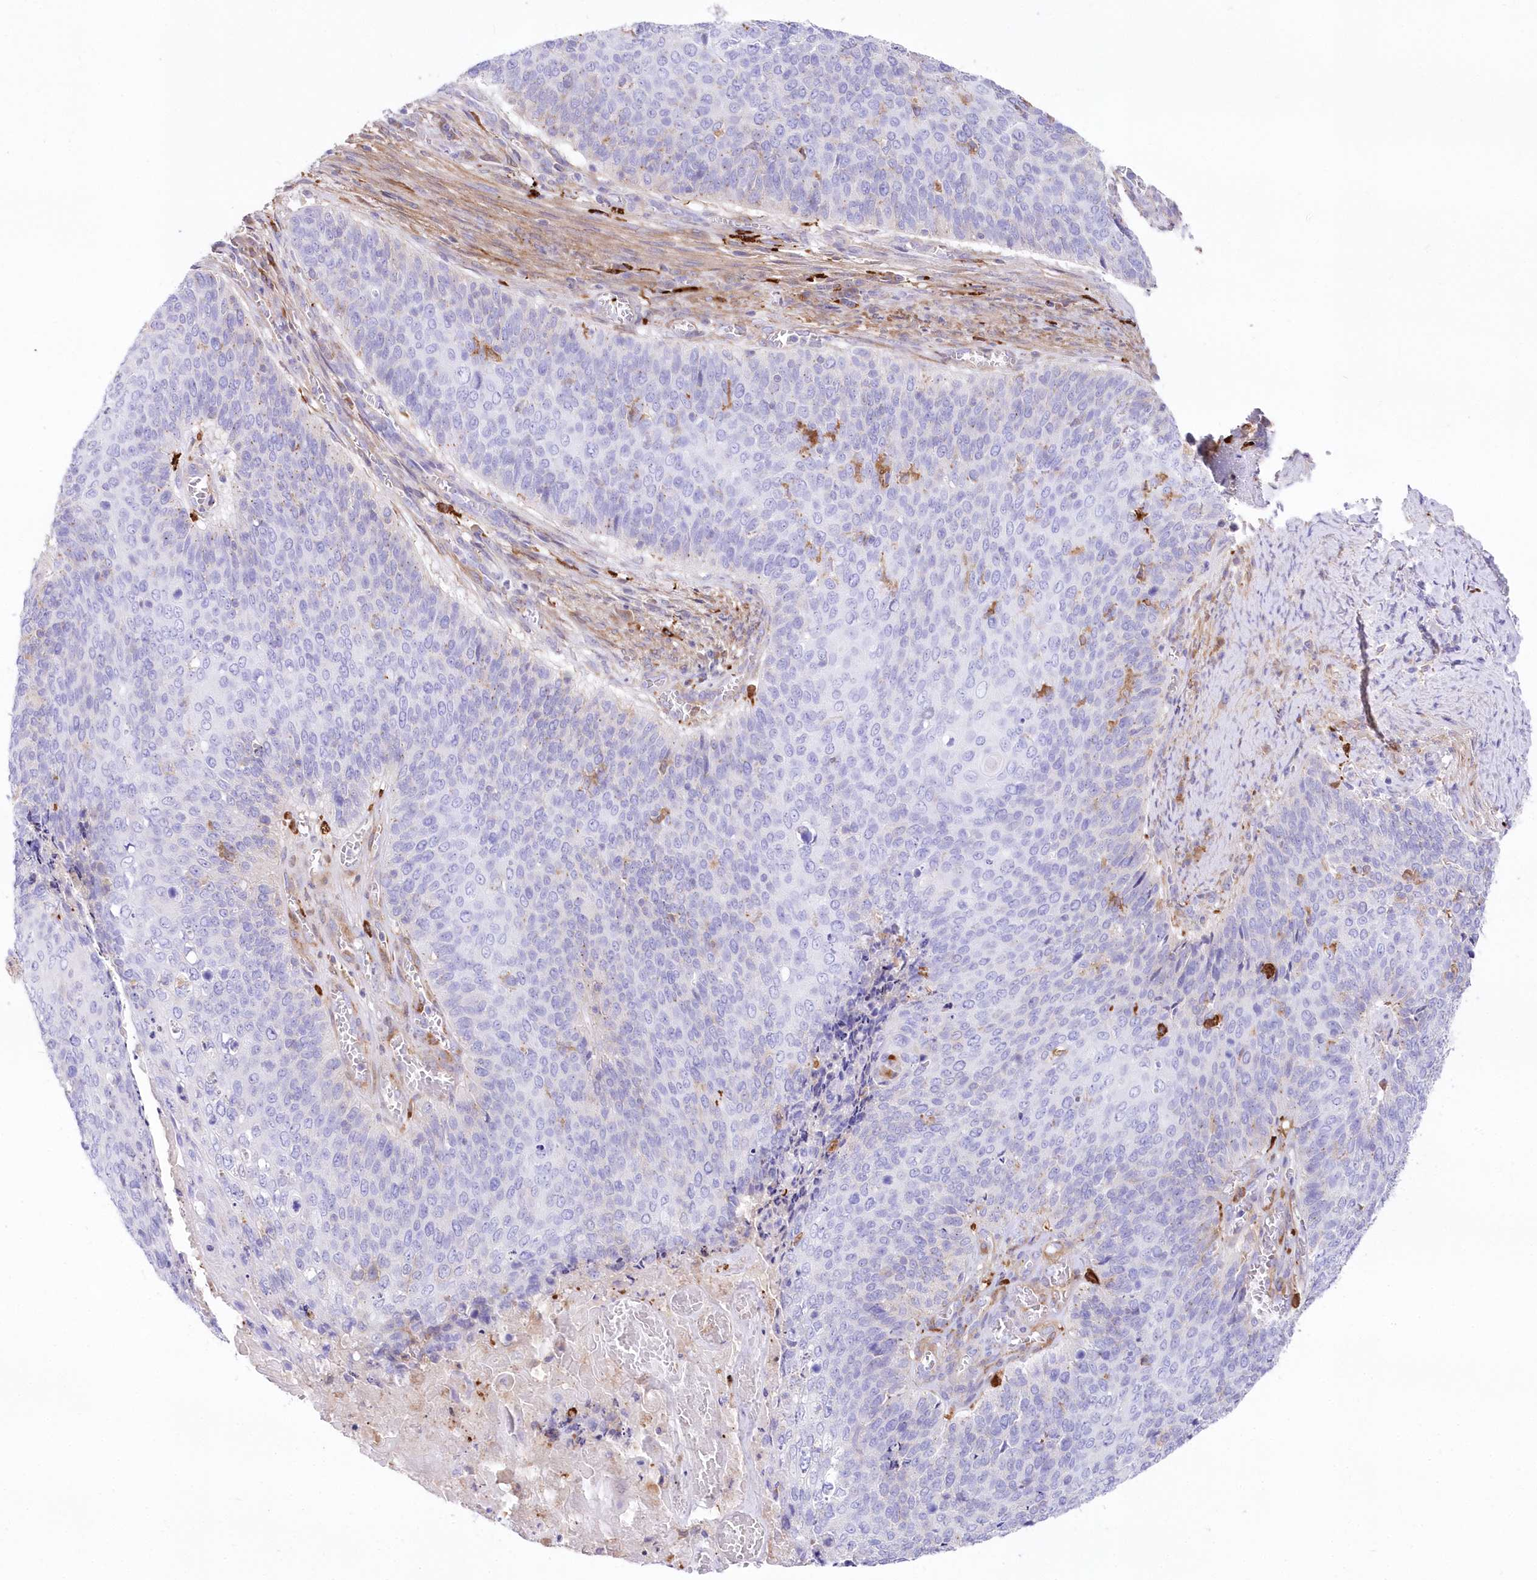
{"staining": {"intensity": "negative", "quantity": "none", "location": "none"}, "tissue": "cervical cancer", "cell_type": "Tumor cells", "image_type": "cancer", "snomed": [{"axis": "morphology", "description": "Squamous cell carcinoma, NOS"}, {"axis": "topography", "description": "Cervix"}], "caption": "Immunohistochemistry histopathology image of neoplastic tissue: cervical squamous cell carcinoma stained with DAB displays no significant protein positivity in tumor cells. Nuclei are stained in blue.", "gene": "DNAJC19", "patient": {"sex": "female", "age": 39}}